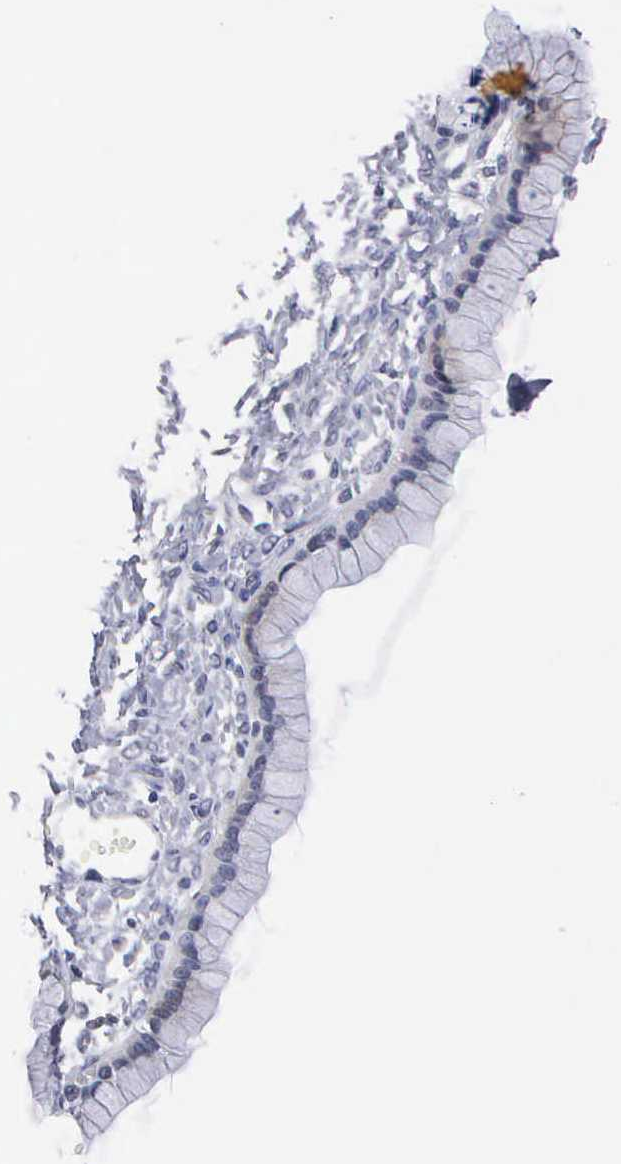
{"staining": {"intensity": "negative", "quantity": "none", "location": "none"}, "tissue": "ovarian cancer", "cell_type": "Tumor cells", "image_type": "cancer", "snomed": [{"axis": "morphology", "description": "Cystadenocarcinoma, mucinous, NOS"}, {"axis": "topography", "description": "Ovary"}], "caption": "This is a micrograph of immunohistochemistry (IHC) staining of ovarian cancer (mucinous cystadenocarcinoma), which shows no positivity in tumor cells.", "gene": "KDM6A", "patient": {"sex": "female", "age": 25}}